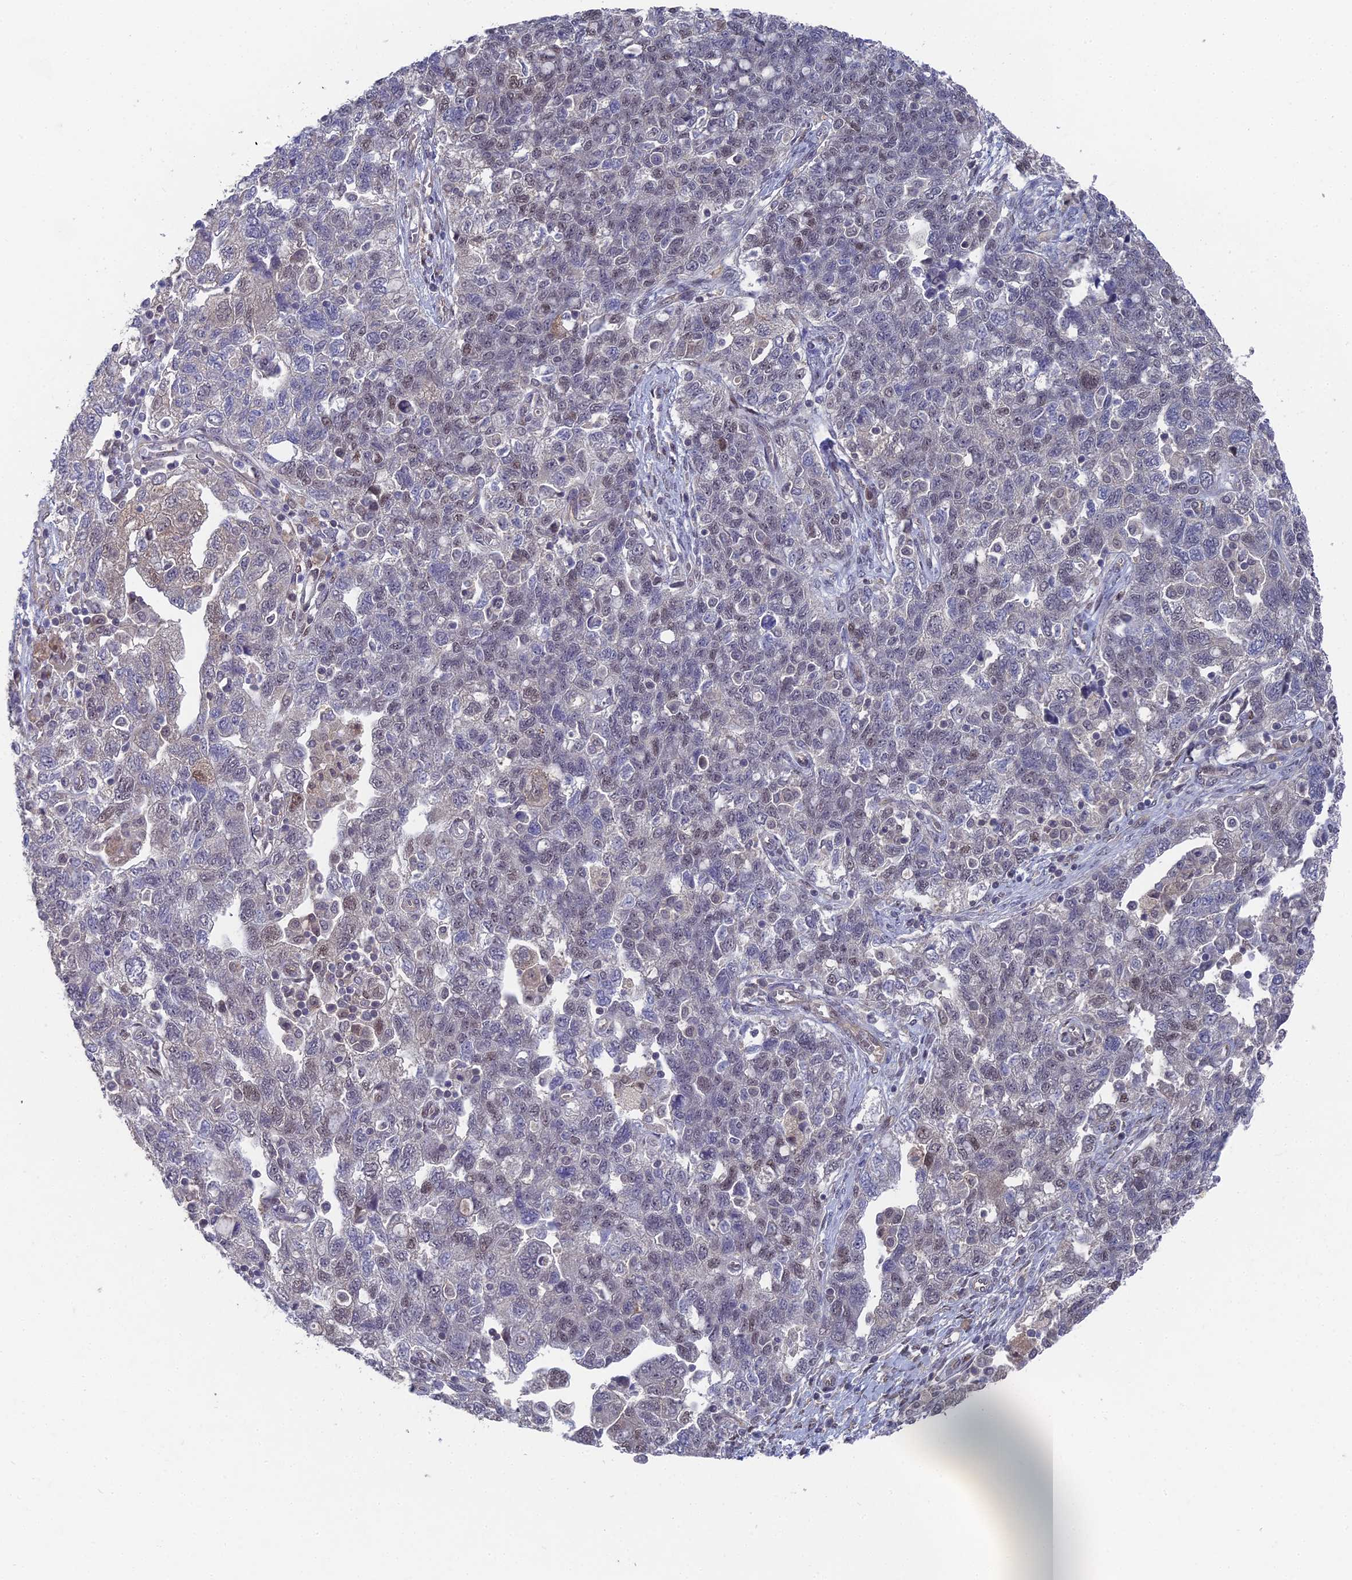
{"staining": {"intensity": "weak", "quantity": "<25%", "location": "nuclear"}, "tissue": "ovarian cancer", "cell_type": "Tumor cells", "image_type": "cancer", "snomed": [{"axis": "morphology", "description": "Carcinoma, NOS"}, {"axis": "morphology", "description": "Cystadenocarcinoma, serous, NOS"}, {"axis": "topography", "description": "Ovary"}], "caption": "IHC micrograph of ovarian cancer stained for a protein (brown), which demonstrates no expression in tumor cells.", "gene": "UNC5D", "patient": {"sex": "female", "age": 69}}